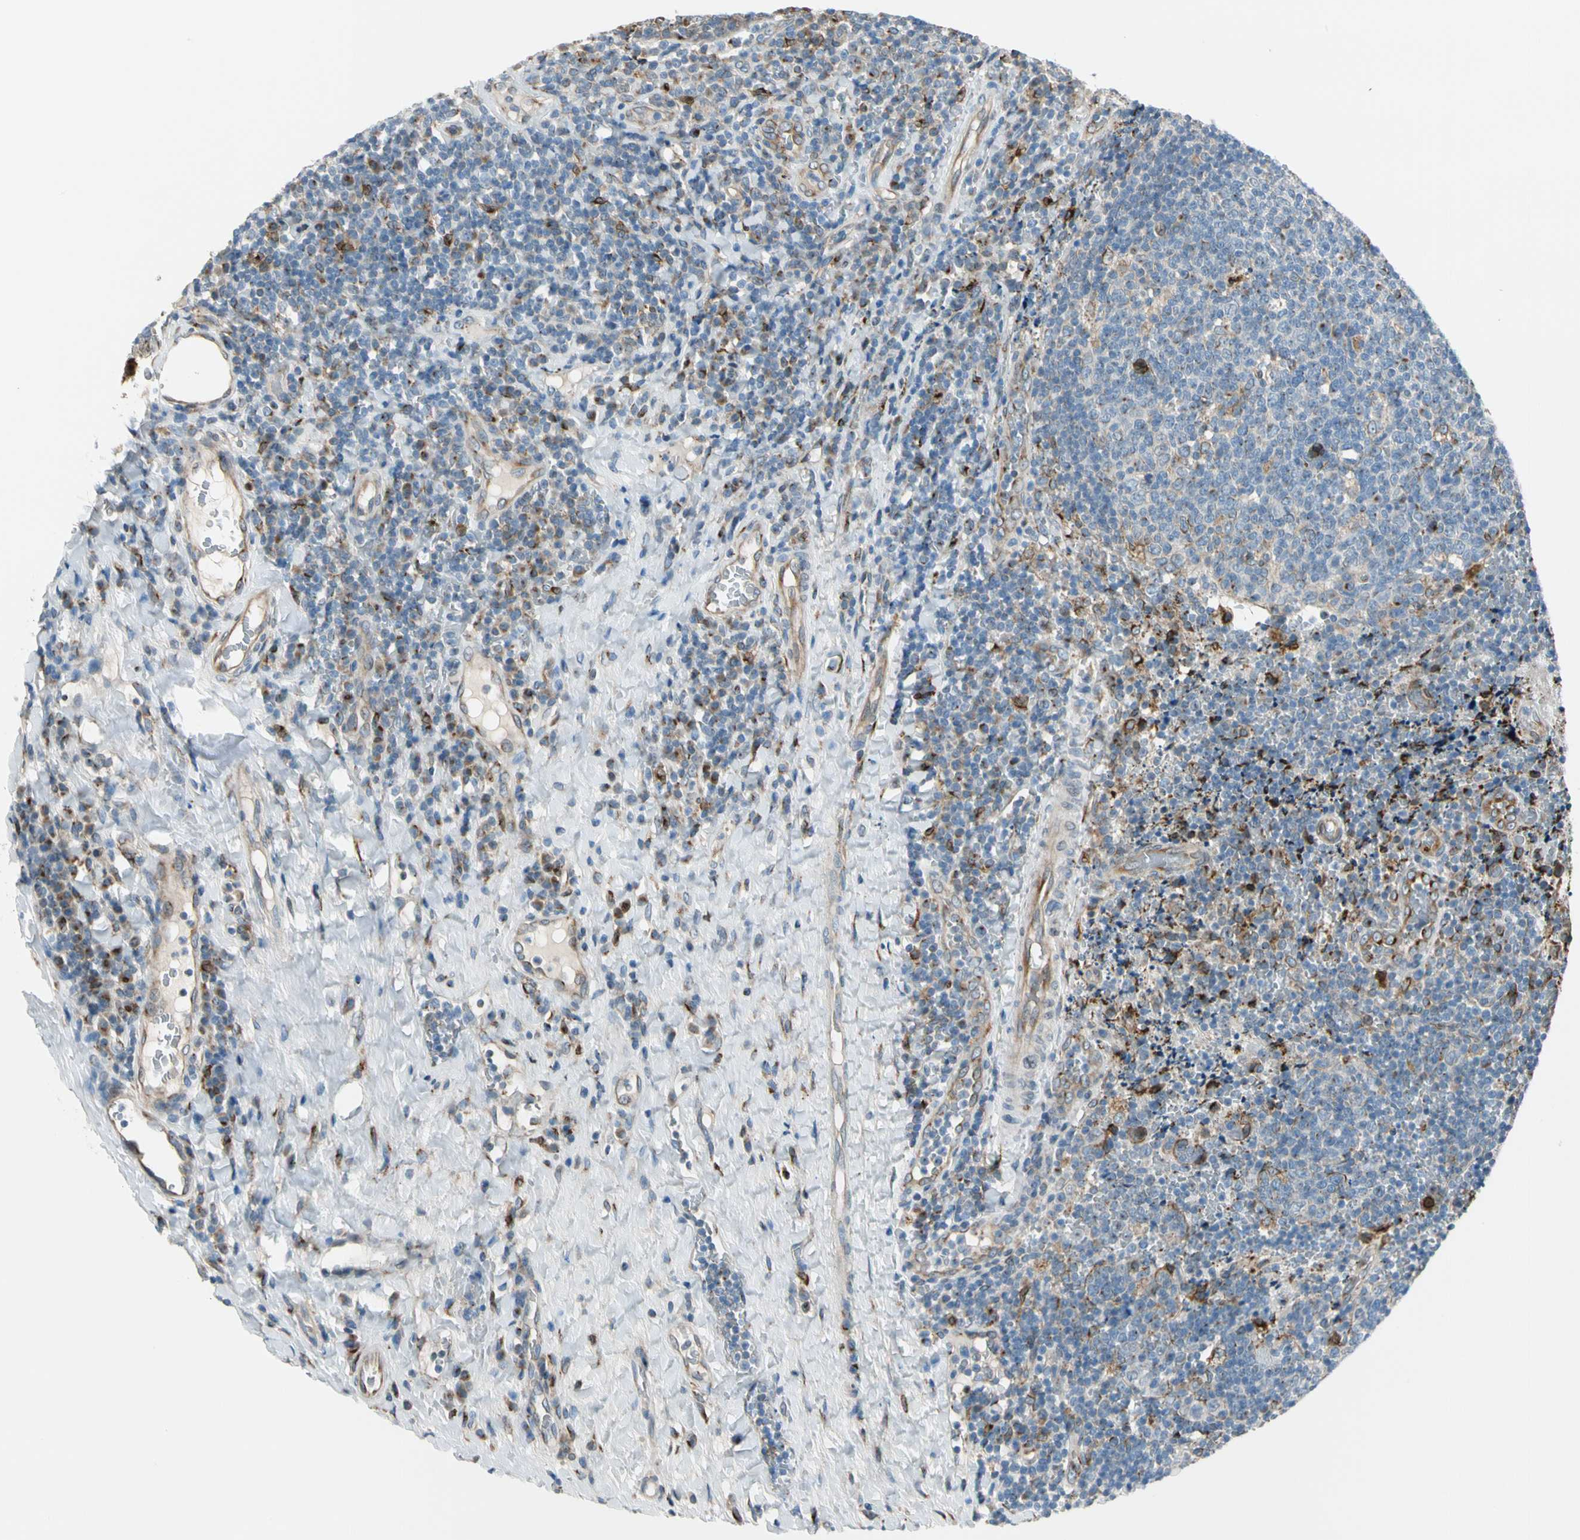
{"staining": {"intensity": "moderate", "quantity": "<25%", "location": "cytoplasmic/membranous"}, "tissue": "tonsil", "cell_type": "Germinal center cells", "image_type": "normal", "snomed": [{"axis": "morphology", "description": "Normal tissue, NOS"}, {"axis": "topography", "description": "Tonsil"}], "caption": "Protein expression analysis of normal human tonsil reveals moderate cytoplasmic/membranous positivity in about <25% of germinal center cells. Immunohistochemistry (ihc) stains the protein in brown and the nuclei are stained blue.", "gene": "NUCB1", "patient": {"sex": "male", "age": 17}}